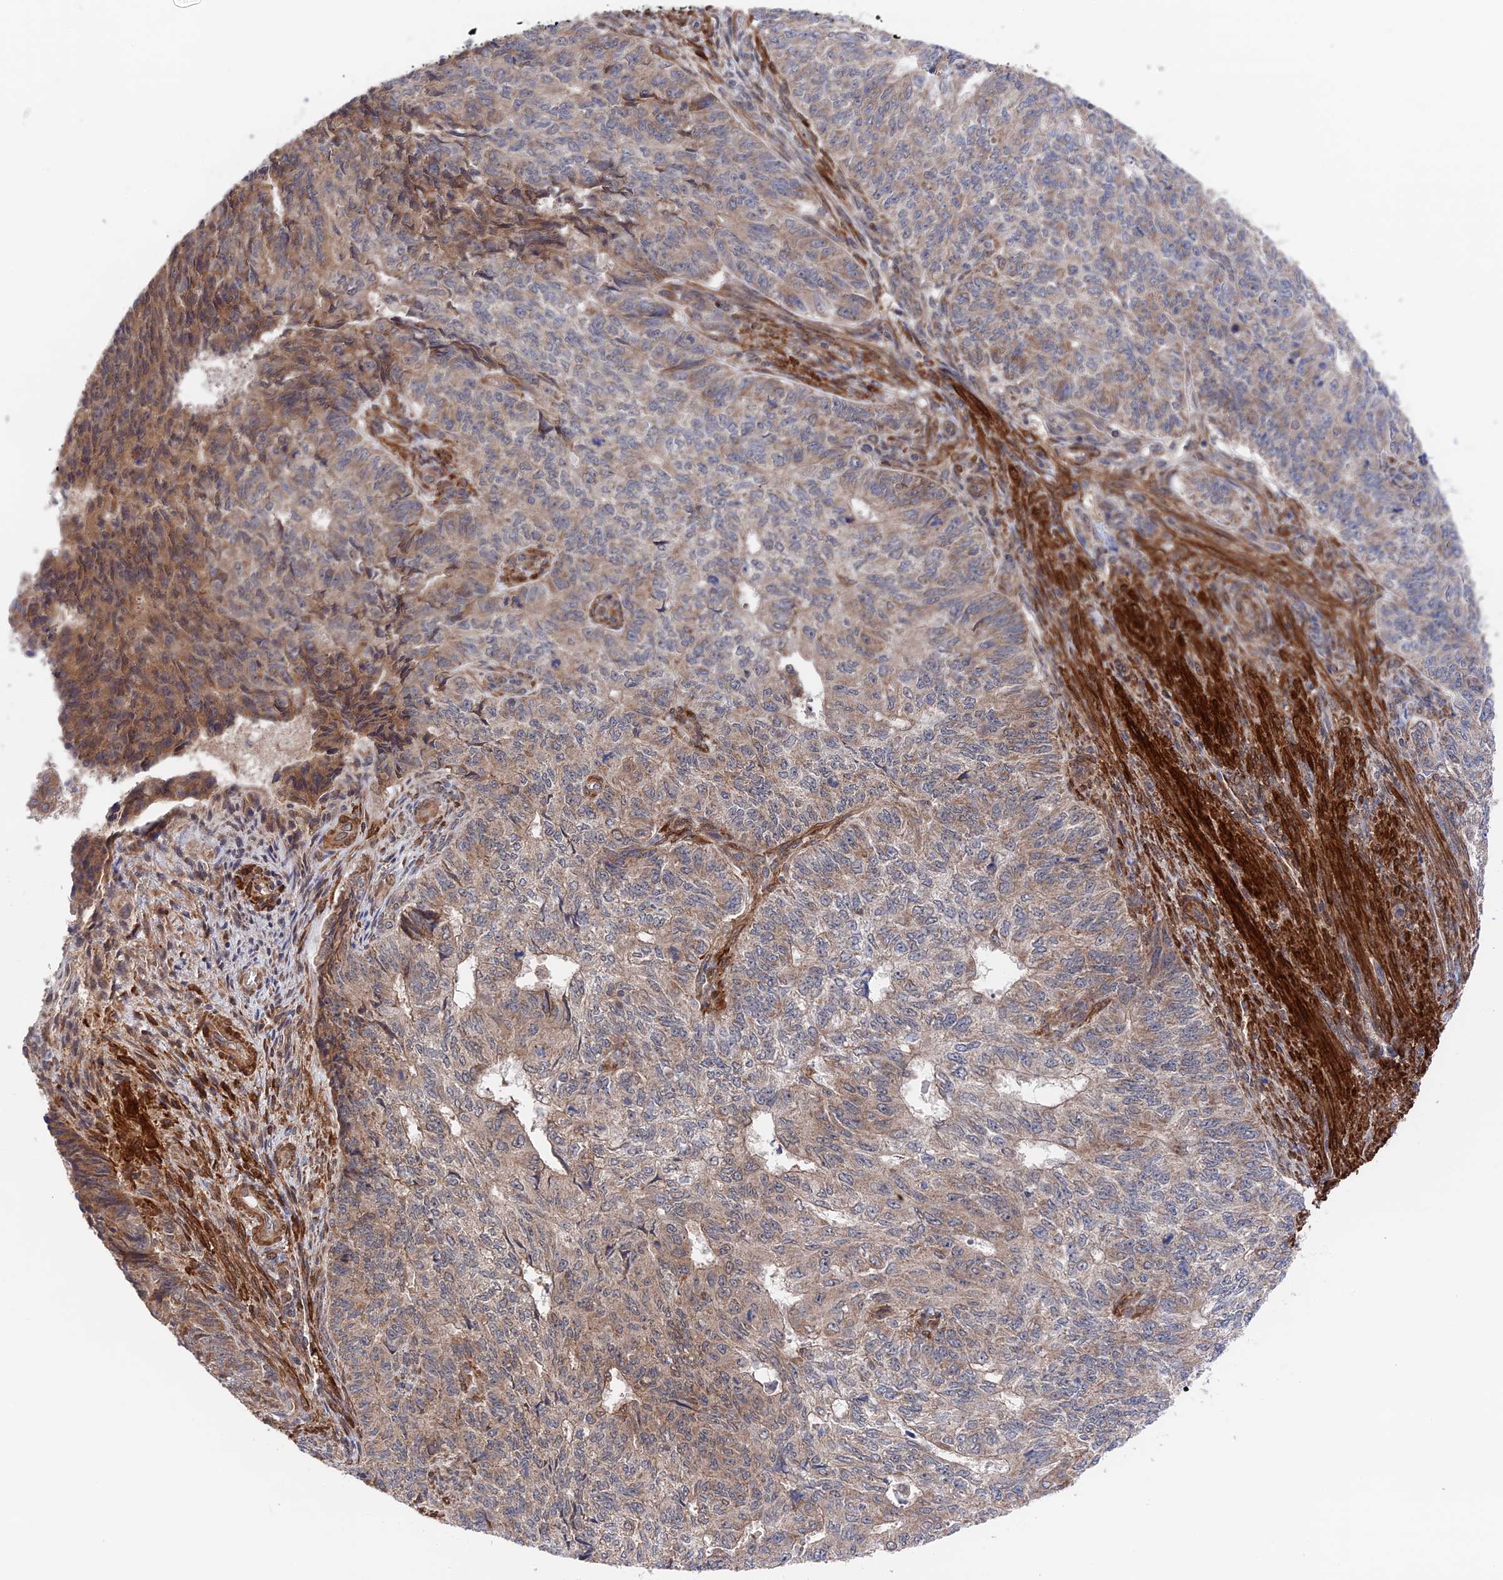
{"staining": {"intensity": "moderate", "quantity": ">75%", "location": "cytoplasmic/membranous"}, "tissue": "endometrial cancer", "cell_type": "Tumor cells", "image_type": "cancer", "snomed": [{"axis": "morphology", "description": "Adenocarcinoma, NOS"}, {"axis": "topography", "description": "Endometrium"}], "caption": "Immunohistochemistry image of human adenocarcinoma (endometrial) stained for a protein (brown), which reveals medium levels of moderate cytoplasmic/membranous staining in about >75% of tumor cells.", "gene": "ZNF320", "patient": {"sex": "female", "age": 32}}